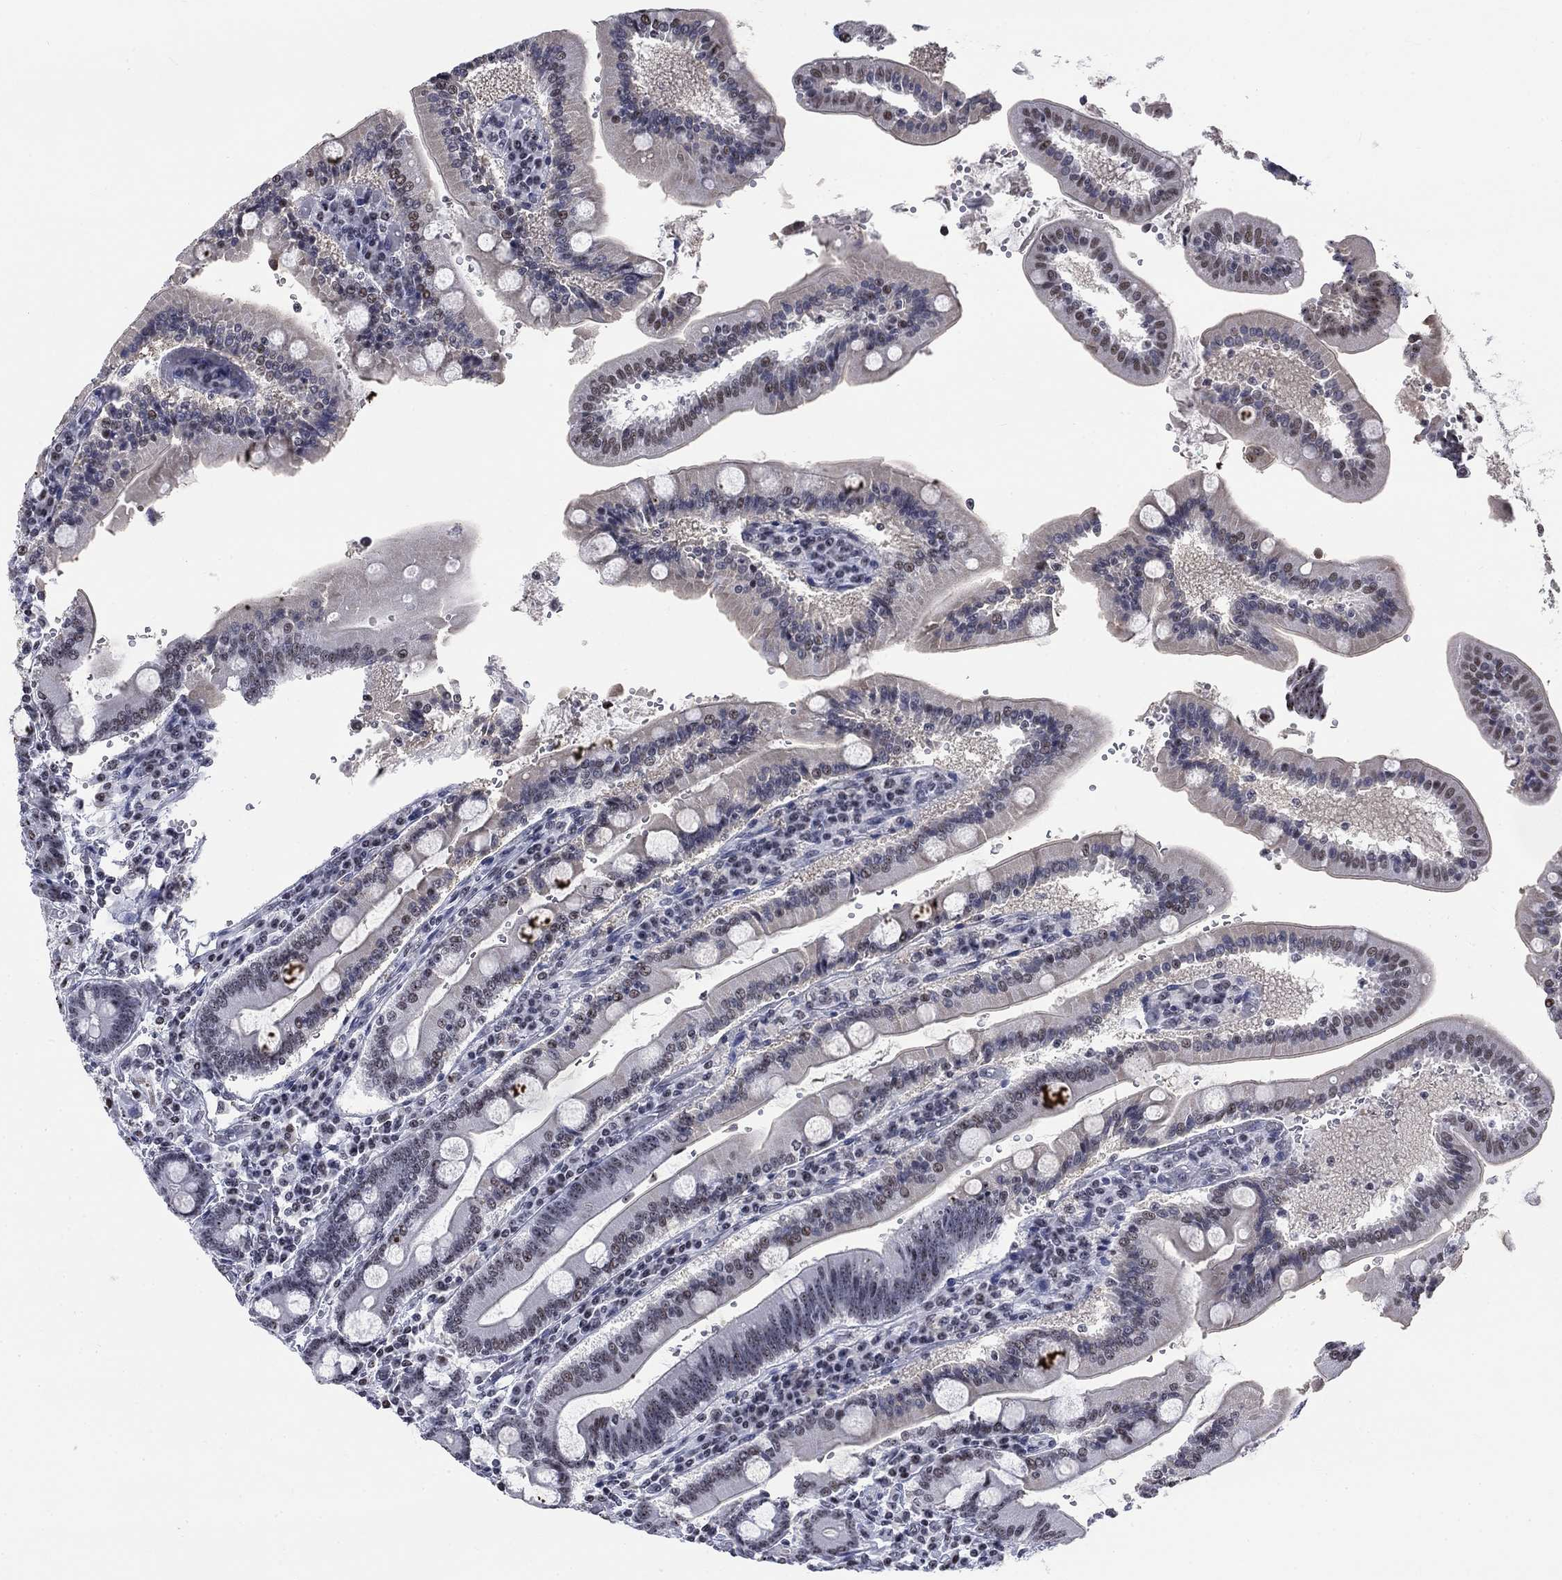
{"staining": {"intensity": "weak", "quantity": "<25%", "location": "nuclear"}, "tissue": "duodenum", "cell_type": "Glandular cells", "image_type": "normal", "snomed": [{"axis": "morphology", "description": "Normal tissue, NOS"}, {"axis": "topography", "description": "Duodenum"}], "caption": "DAB immunohistochemical staining of unremarkable duodenum shows no significant staining in glandular cells.", "gene": "CSRNP3", "patient": {"sex": "female", "age": 62}}